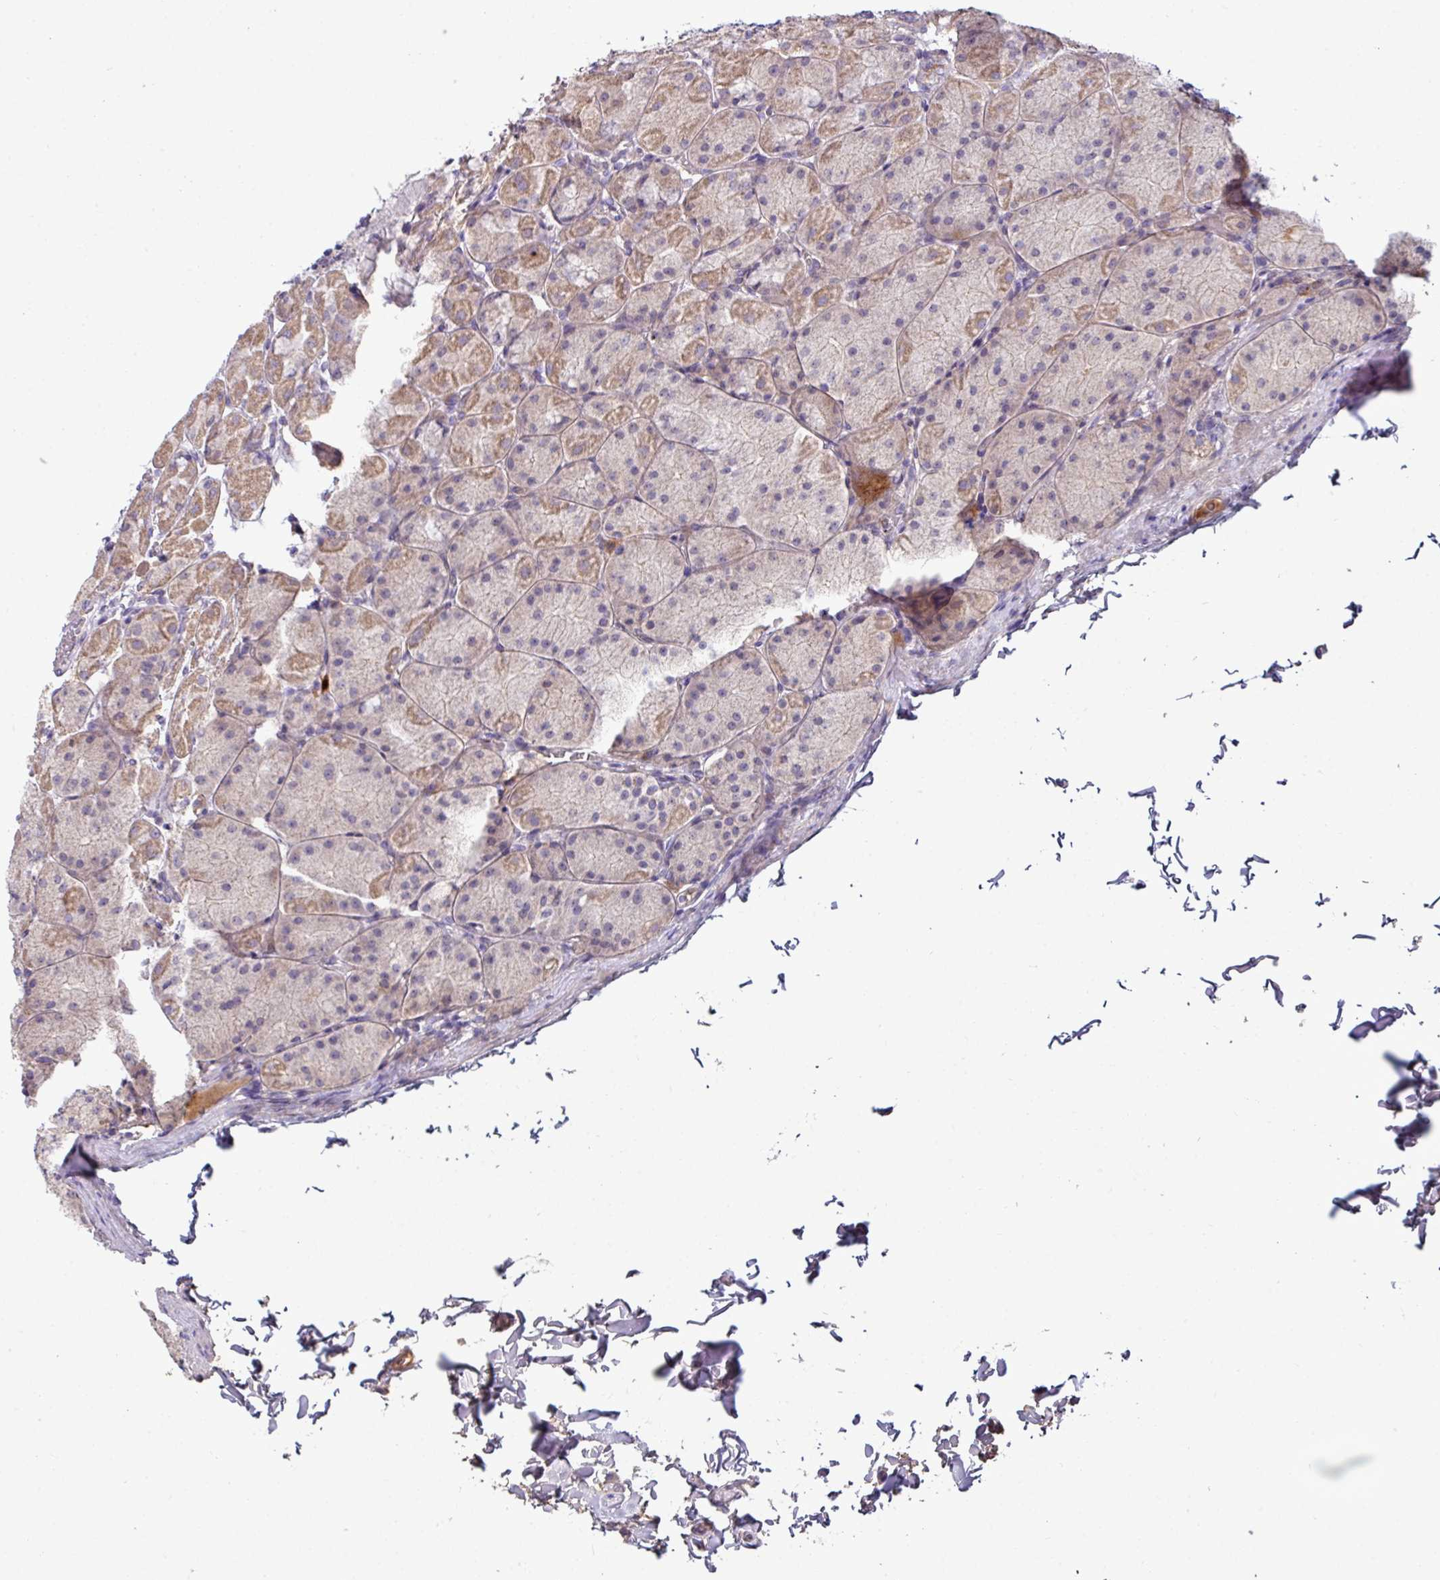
{"staining": {"intensity": "weak", "quantity": "25%-75%", "location": "cytoplasmic/membranous"}, "tissue": "stomach", "cell_type": "Glandular cells", "image_type": "normal", "snomed": [{"axis": "morphology", "description": "Normal tissue, NOS"}, {"axis": "topography", "description": "Stomach, upper"}], "caption": "Immunohistochemistry (IHC) of unremarkable human stomach demonstrates low levels of weak cytoplasmic/membranous expression in about 25%-75% of glandular cells.", "gene": "SLAMF6", "patient": {"sex": "female", "age": 56}}